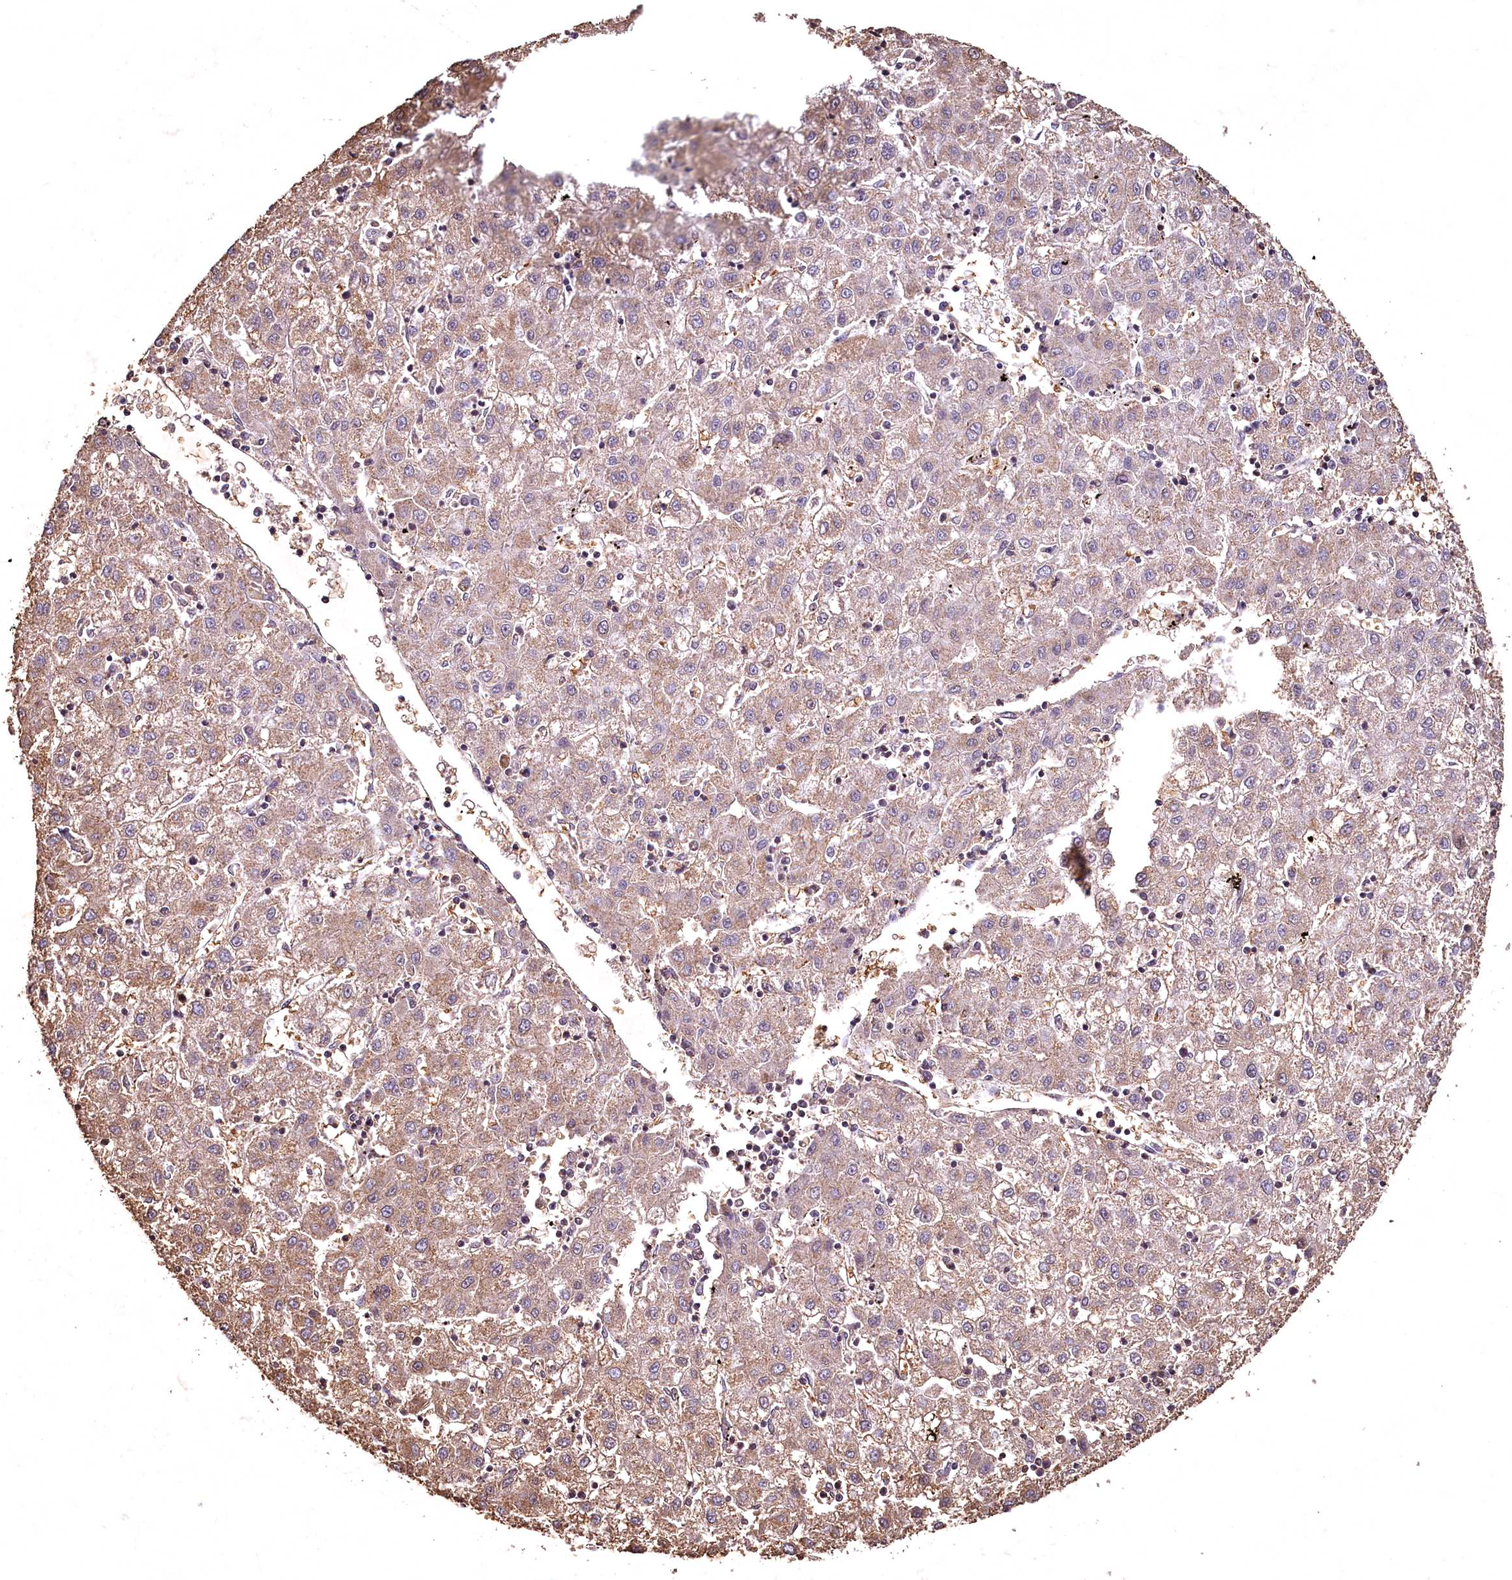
{"staining": {"intensity": "moderate", "quantity": ">75%", "location": "cytoplasmic/membranous"}, "tissue": "liver cancer", "cell_type": "Tumor cells", "image_type": "cancer", "snomed": [{"axis": "morphology", "description": "Carcinoma, Hepatocellular, NOS"}, {"axis": "topography", "description": "Liver"}], "caption": "The photomicrograph demonstrates staining of liver hepatocellular carcinoma, revealing moderate cytoplasmic/membranous protein expression (brown color) within tumor cells.", "gene": "SPTA1", "patient": {"sex": "male", "age": 72}}